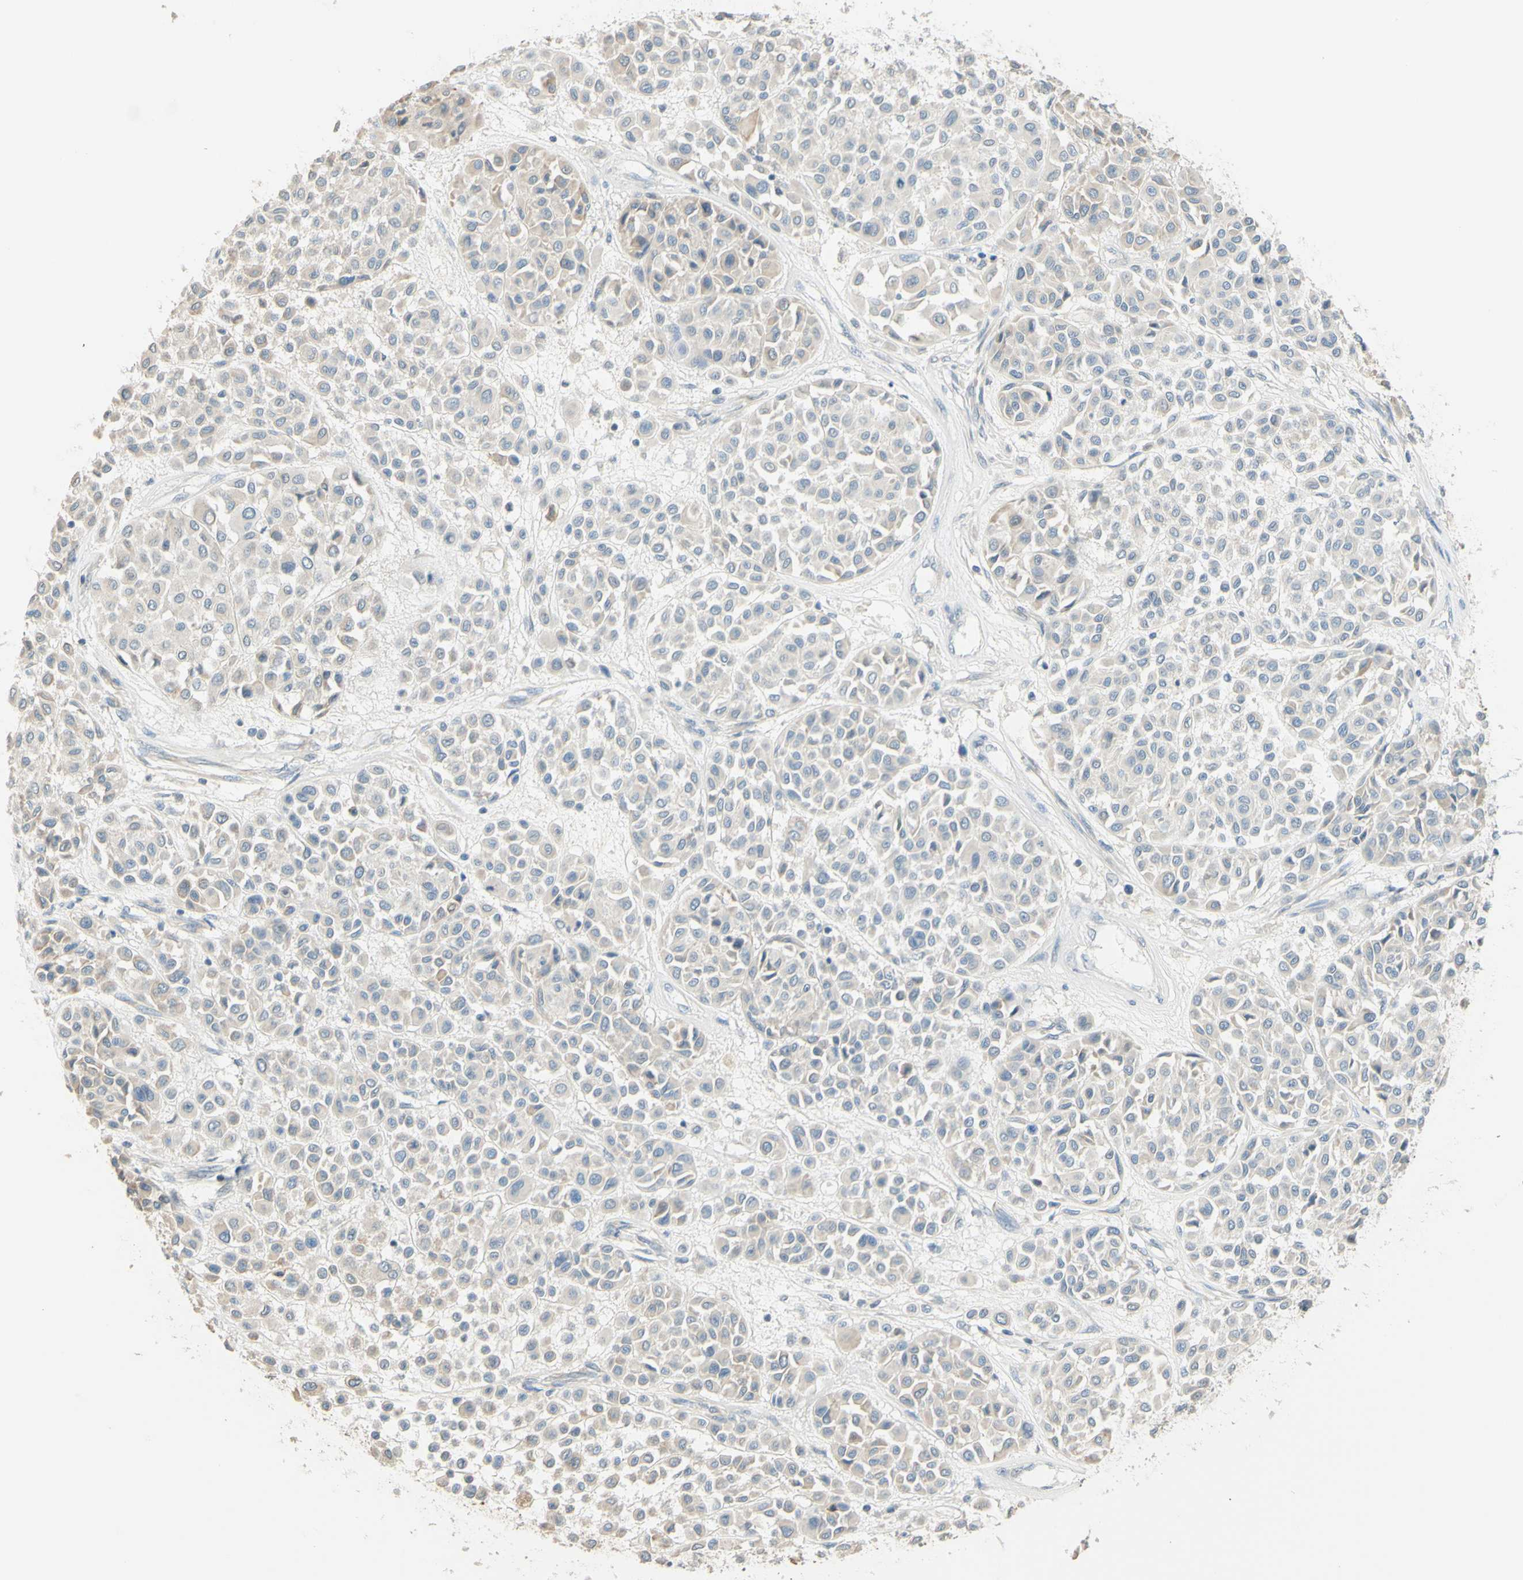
{"staining": {"intensity": "weak", "quantity": "25%-75%", "location": "cytoplasmic/membranous"}, "tissue": "melanoma", "cell_type": "Tumor cells", "image_type": "cancer", "snomed": [{"axis": "morphology", "description": "Malignant melanoma, Metastatic site"}, {"axis": "topography", "description": "Soft tissue"}], "caption": "Melanoma stained with immunohistochemistry (IHC) displays weak cytoplasmic/membranous positivity in approximately 25%-75% of tumor cells.", "gene": "MAG", "patient": {"sex": "male", "age": 41}}